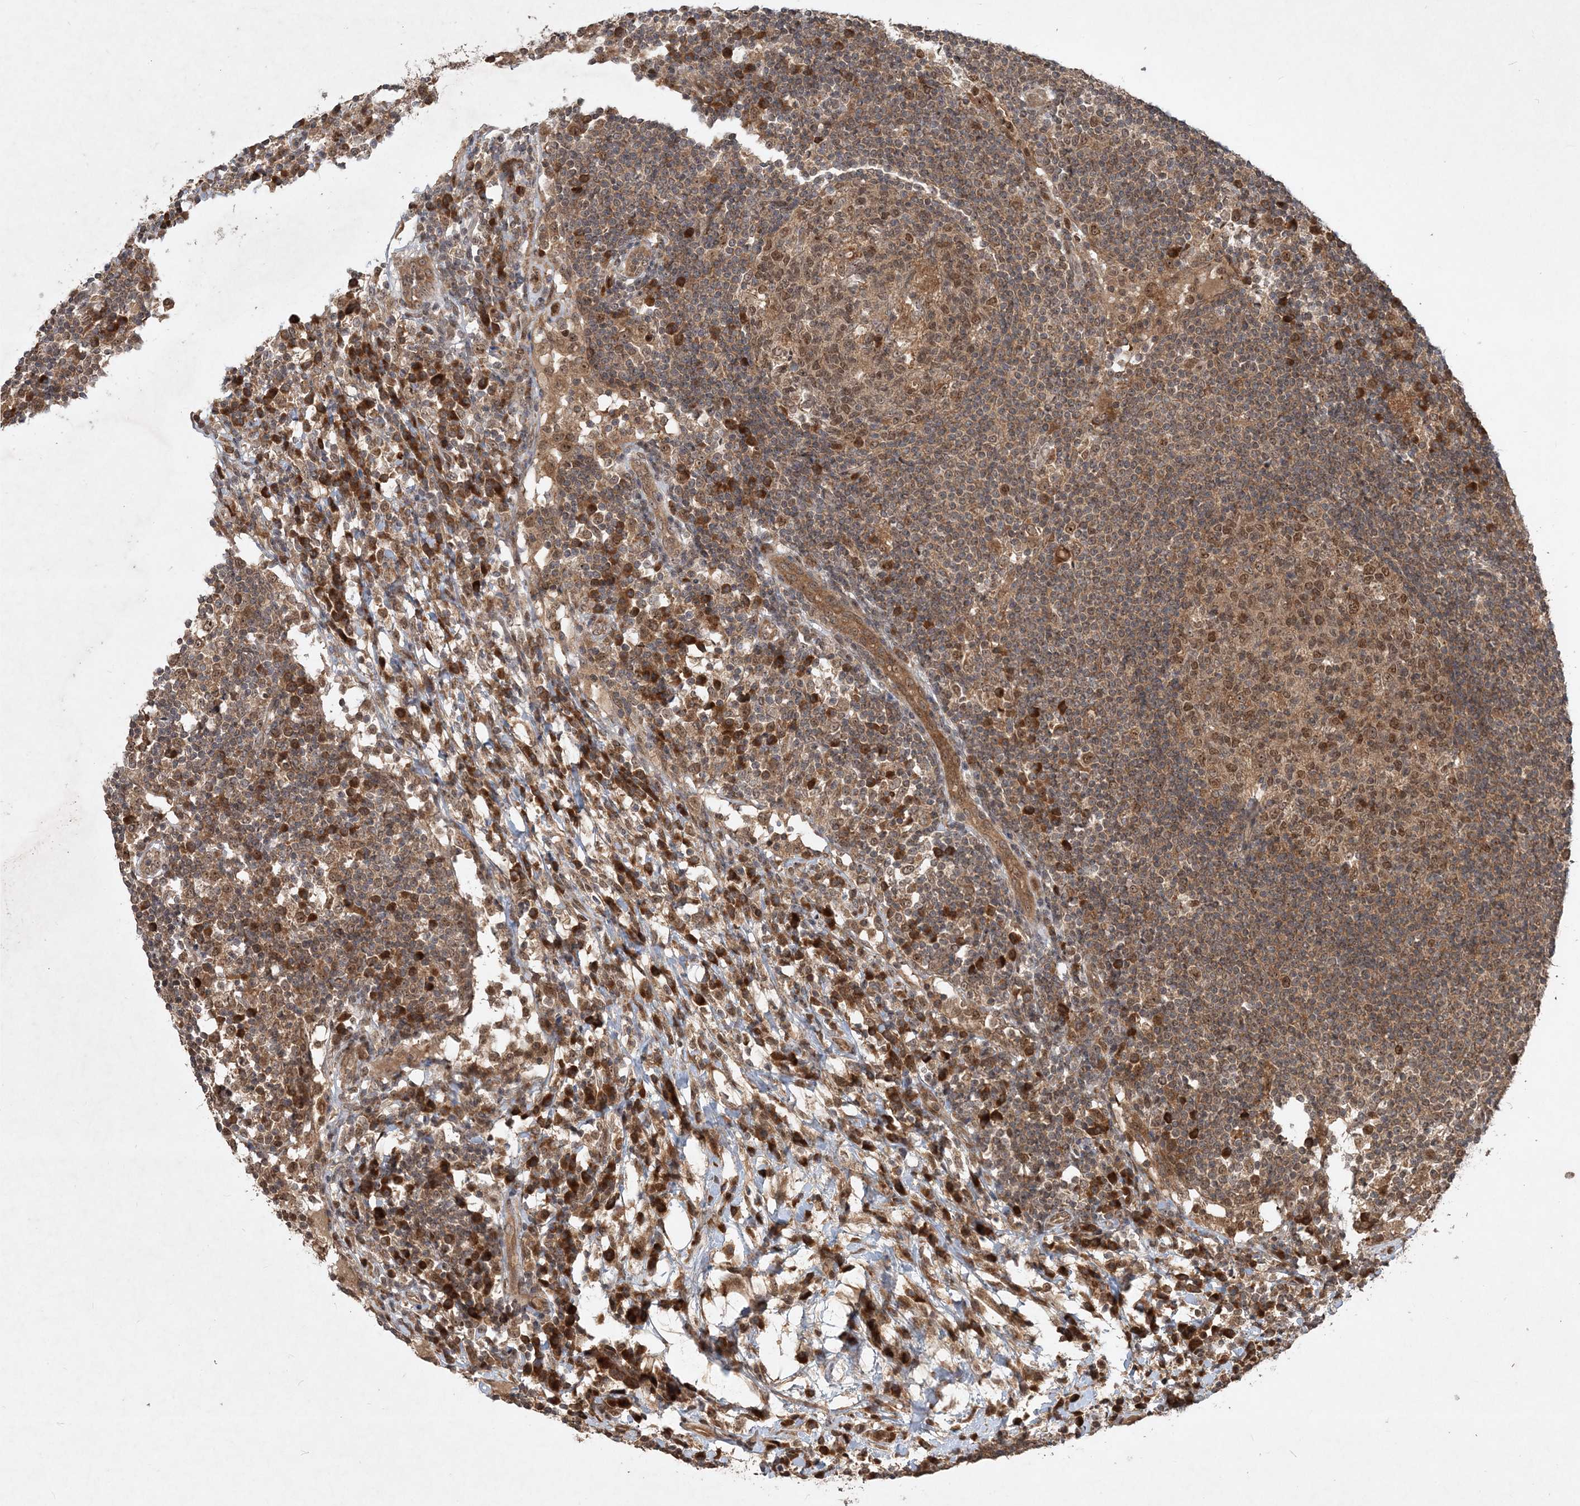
{"staining": {"intensity": "moderate", "quantity": ">75%", "location": "cytoplasmic/membranous,nuclear"}, "tissue": "lymph node", "cell_type": "Germinal center cells", "image_type": "normal", "snomed": [{"axis": "morphology", "description": "Normal tissue, NOS"}, {"axis": "topography", "description": "Lymph node"}], "caption": "Immunohistochemical staining of benign human lymph node reveals >75% levels of moderate cytoplasmic/membranous,nuclear protein expression in about >75% of germinal center cells. The protein of interest is shown in brown color, while the nuclei are stained blue.", "gene": "UBR3", "patient": {"sex": "female", "age": 53}}